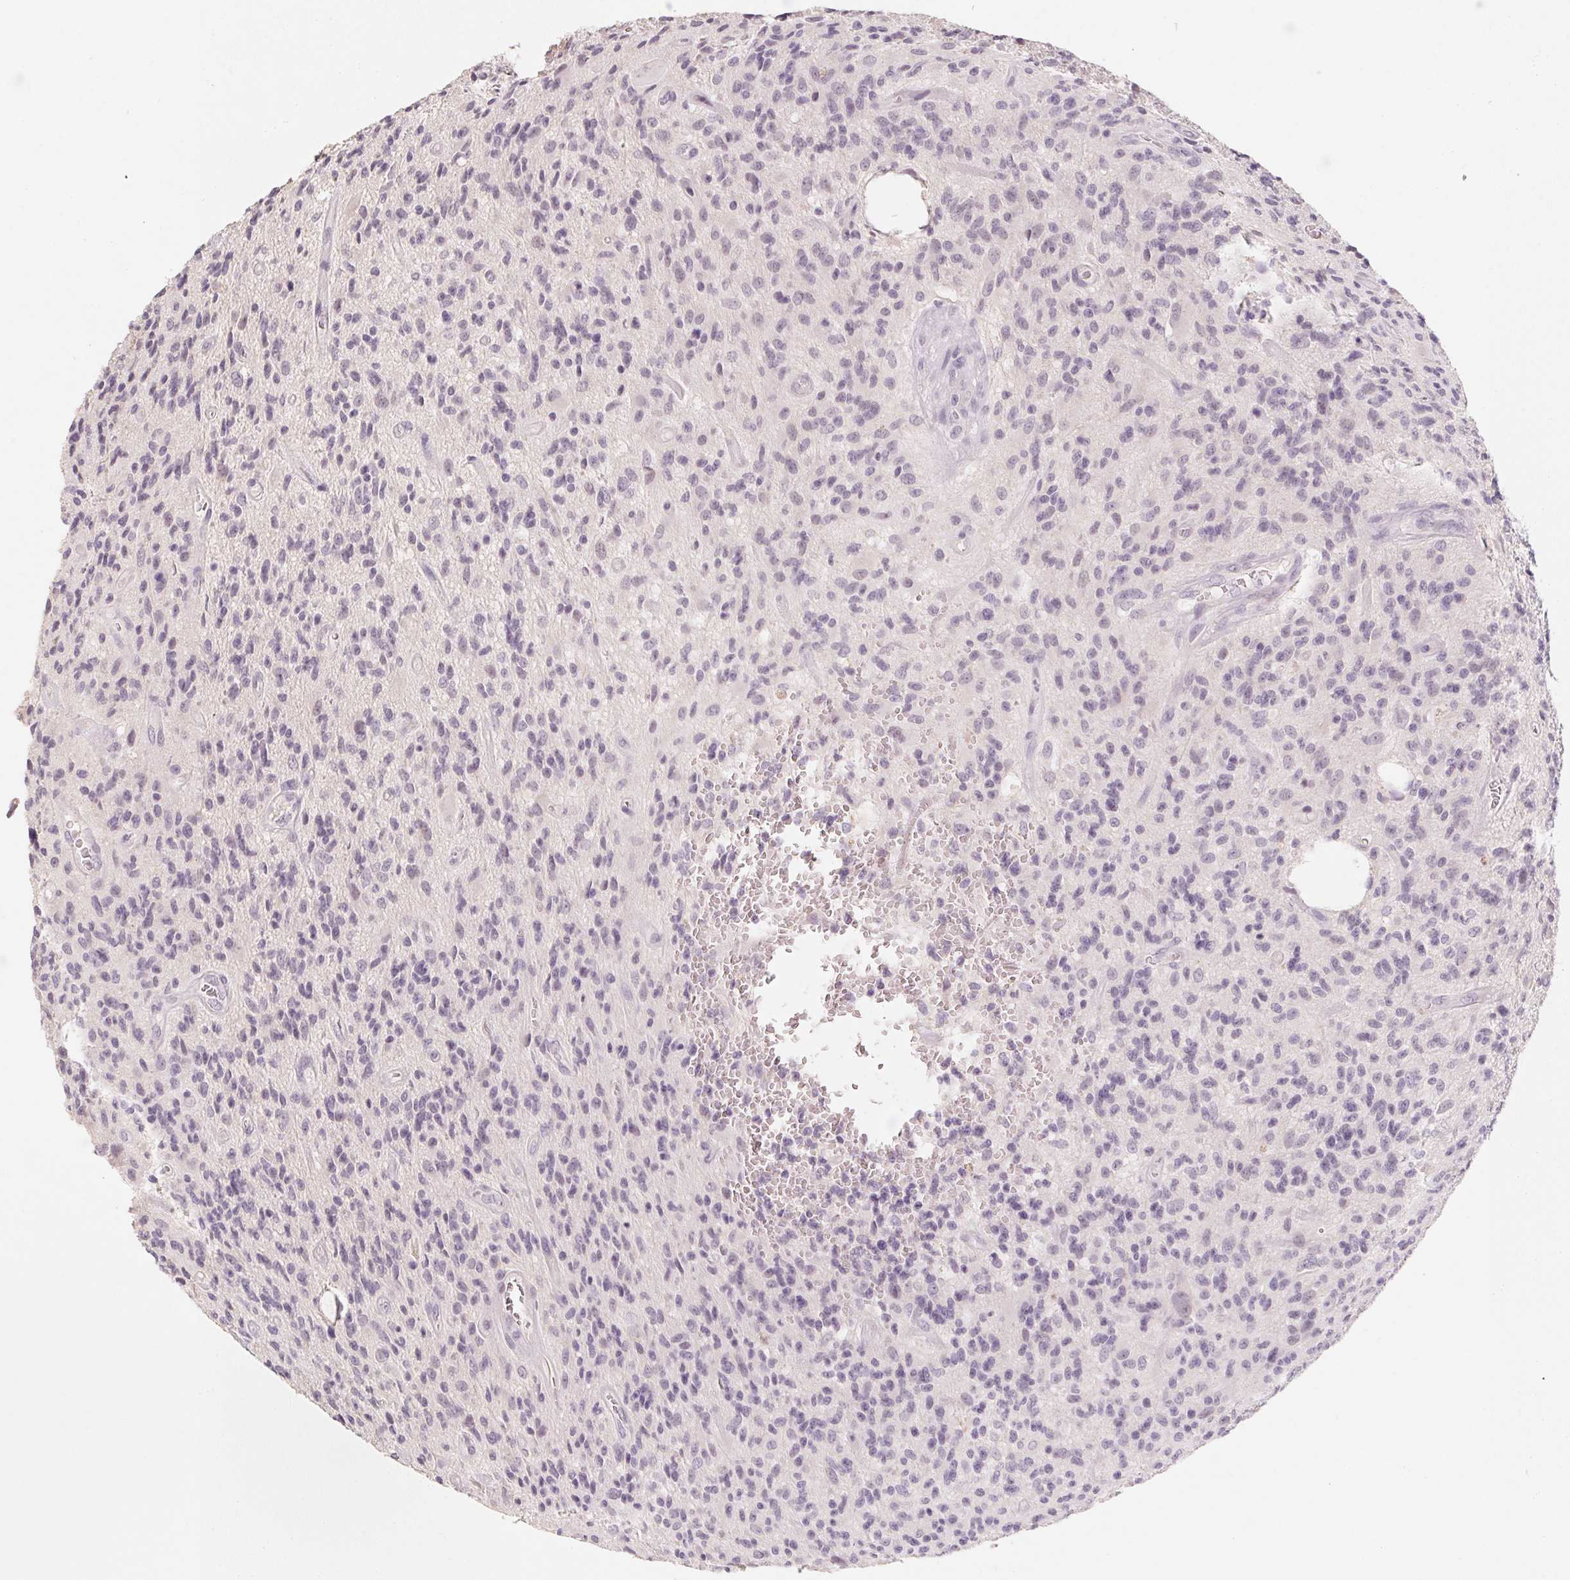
{"staining": {"intensity": "negative", "quantity": "none", "location": "none"}, "tissue": "glioma", "cell_type": "Tumor cells", "image_type": "cancer", "snomed": [{"axis": "morphology", "description": "Glioma, malignant, High grade"}, {"axis": "topography", "description": "Brain"}], "caption": "Malignant glioma (high-grade) was stained to show a protein in brown. There is no significant positivity in tumor cells.", "gene": "CAPZA3", "patient": {"sex": "male", "age": 76}}